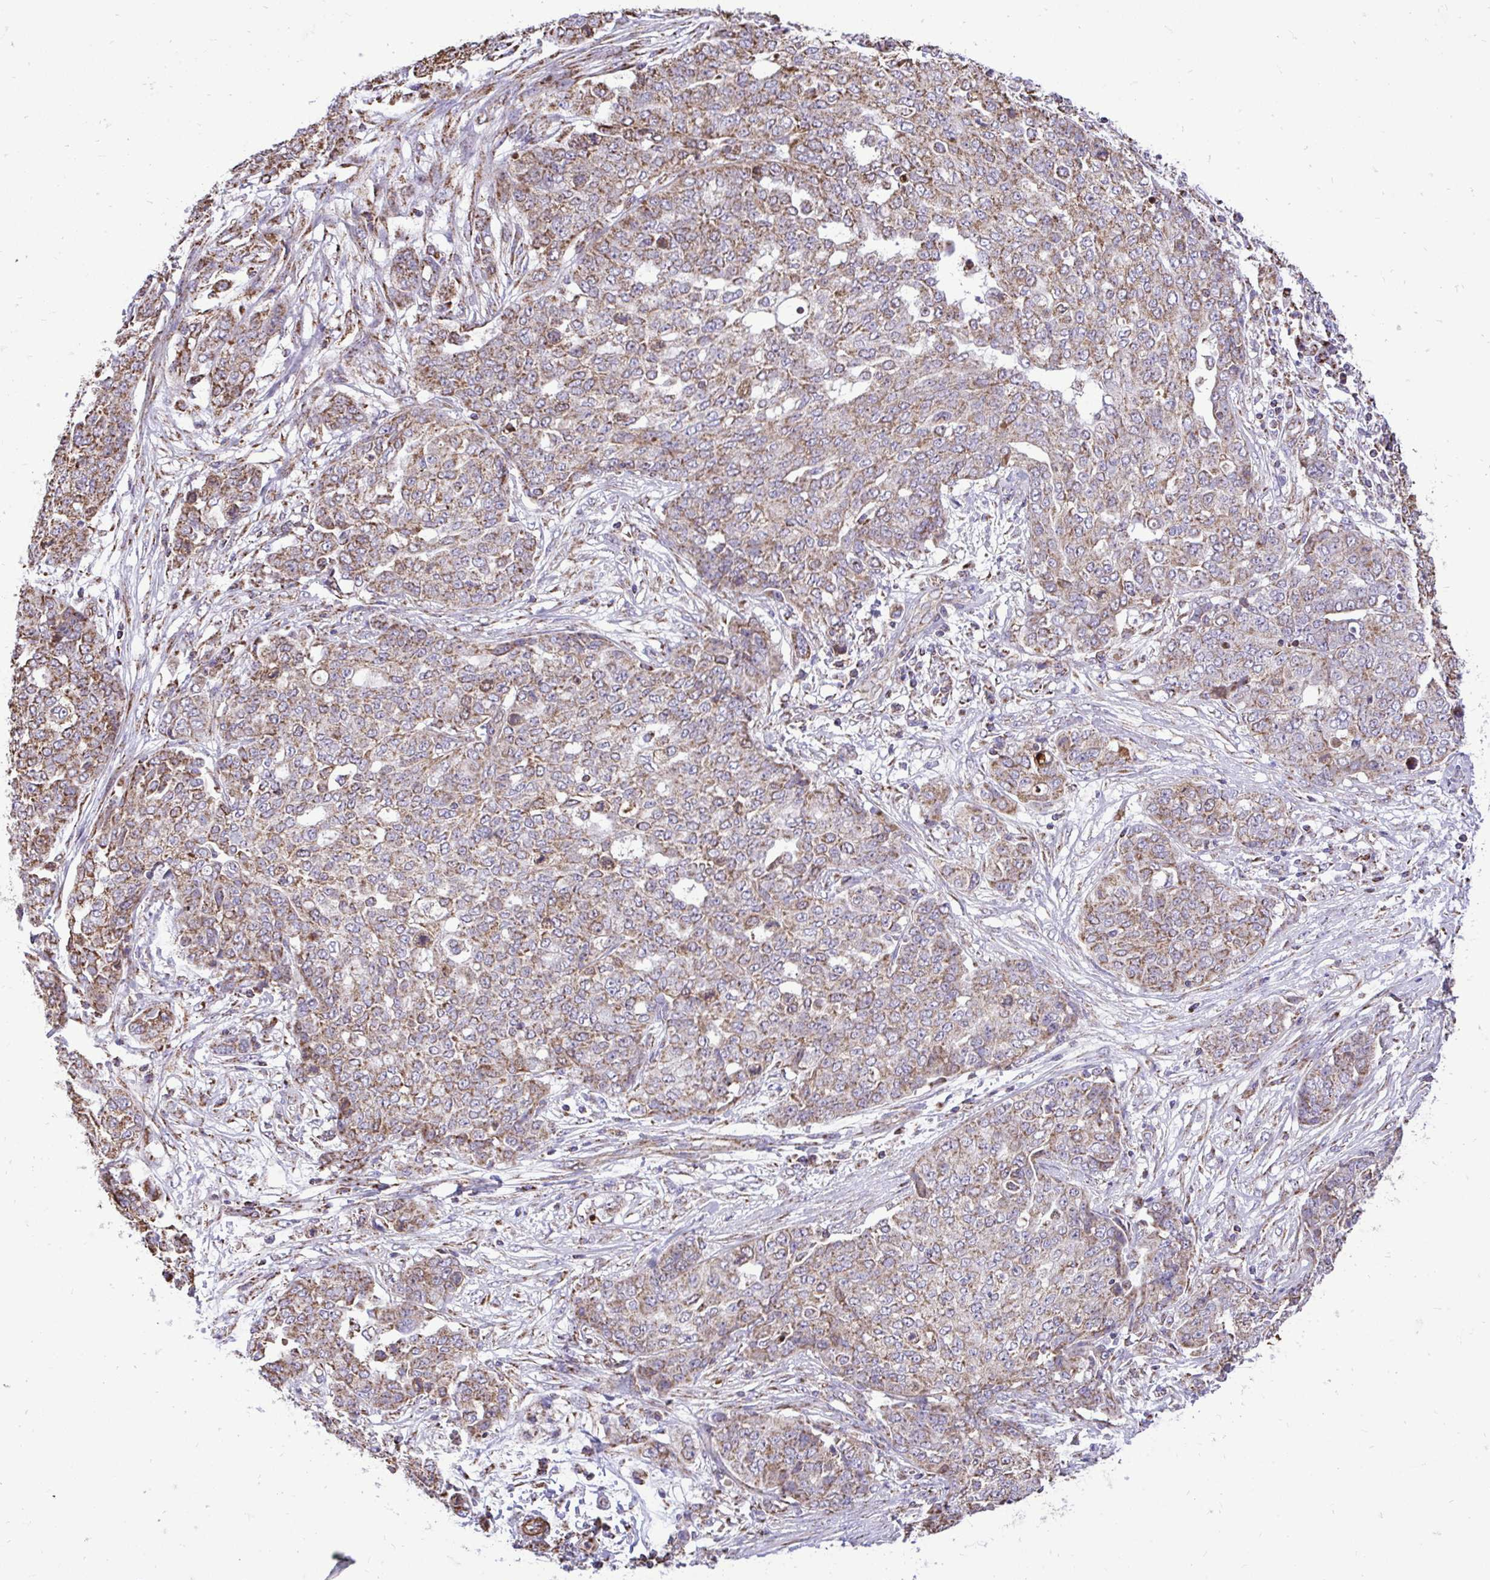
{"staining": {"intensity": "moderate", "quantity": ">75%", "location": "cytoplasmic/membranous"}, "tissue": "ovarian cancer", "cell_type": "Tumor cells", "image_type": "cancer", "snomed": [{"axis": "morphology", "description": "Cystadenocarcinoma, serous, NOS"}, {"axis": "topography", "description": "Soft tissue"}, {"axis": "topography", "description": "Ovary"}], "caption": "IHC of human ovarian cancer demonstrates medium levels of moderate cytoplasmic/membranous staining in approximately >75% of tumor cells. The staining is performed using DAB (3,3'-diaminobenzidine) brown chromogen to label protein expression. The nuclei are counter-stained blue using hematoxylin.", "gene": "UBE2C", "patient": {"sex": "female", "age": 57}}